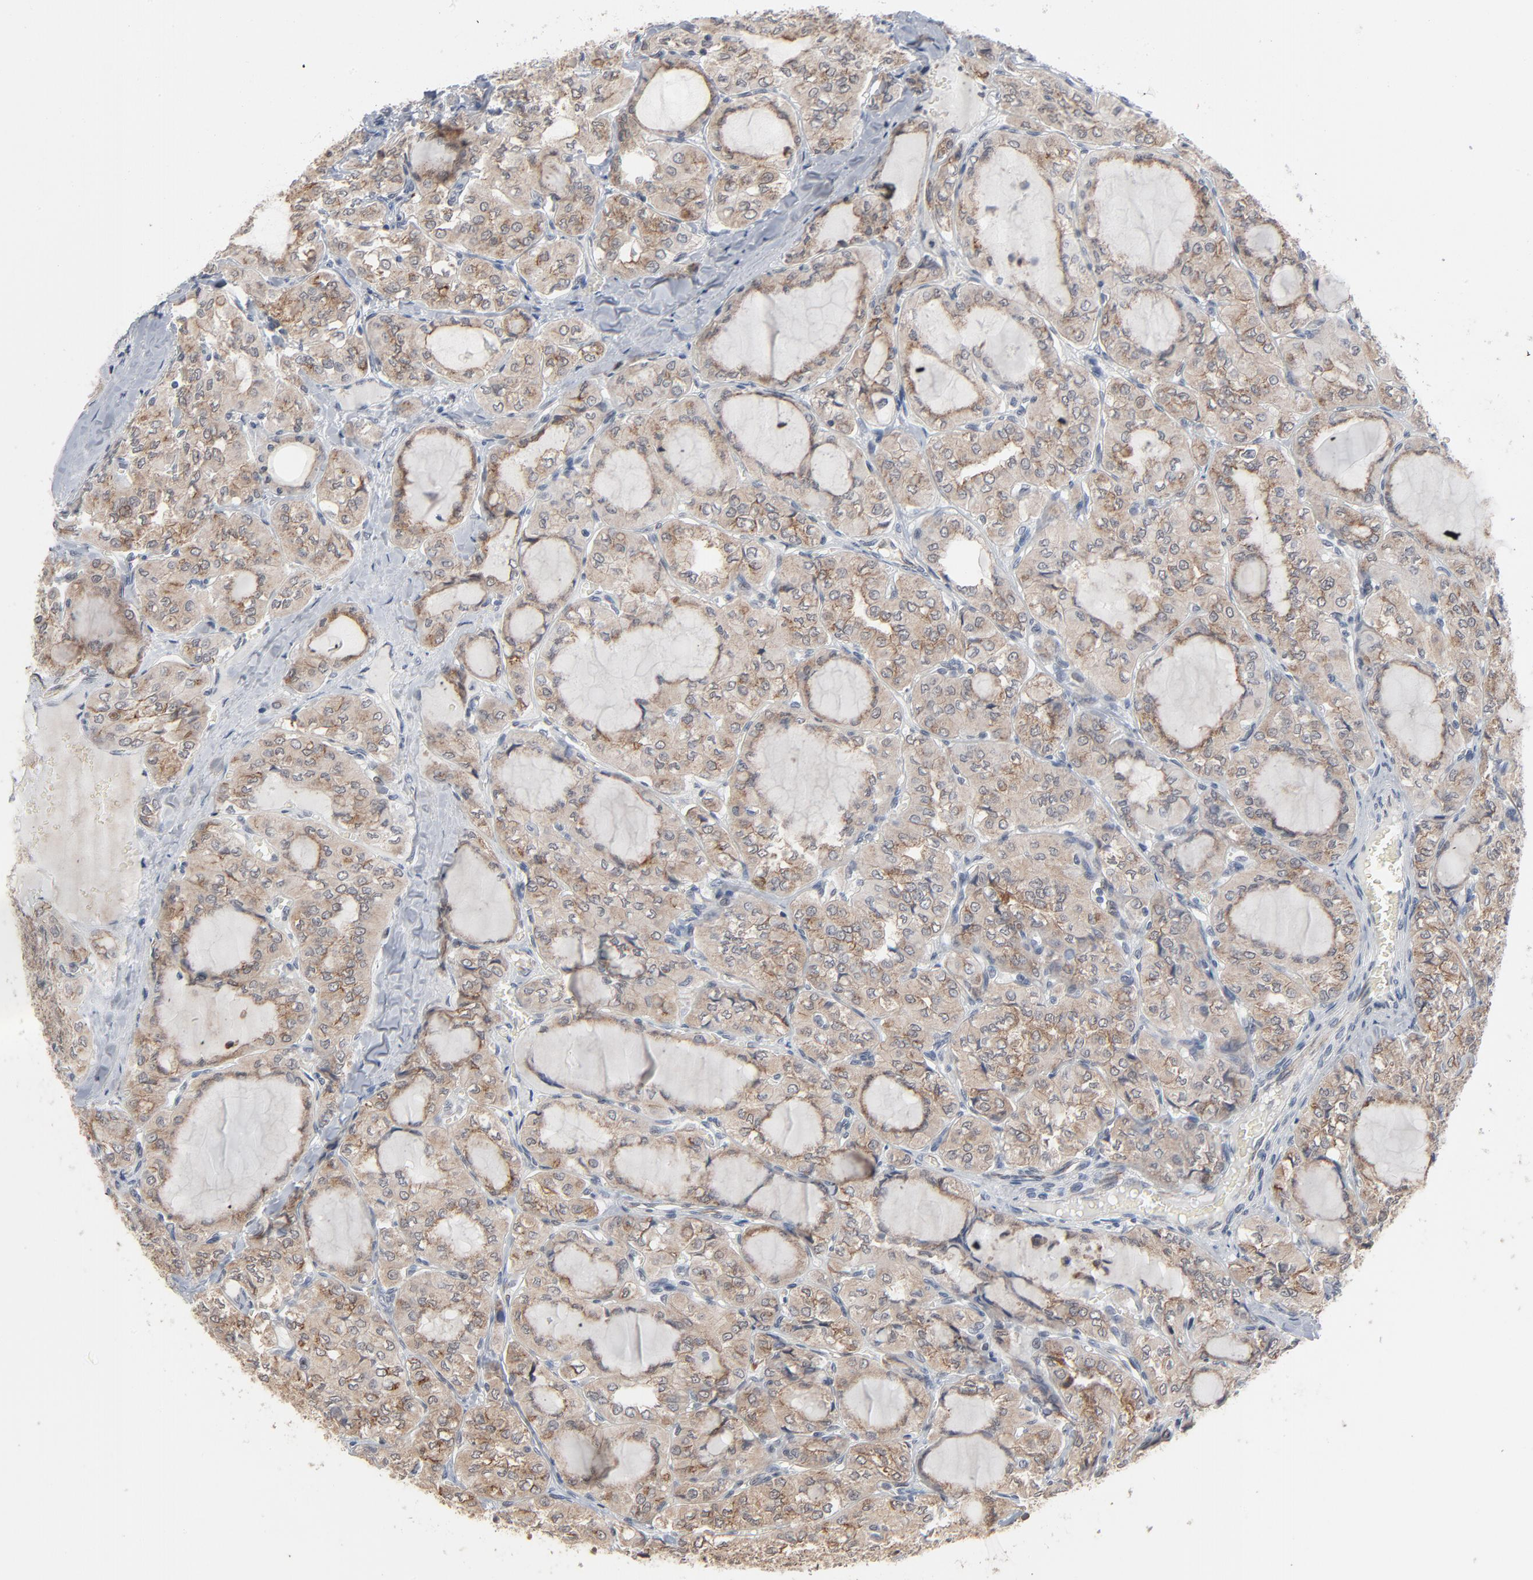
{"staining": {"intensity": "moderate", "quantity": ">75%", "location": "cytoplasmic/membranous"}, "tissue": "thyroid cancer", "cell_type": "Tumor cells", "image_type": "cancer", "snomed": [{"axis": "morphology", "description": "Papillary adenocarcinoma, NOS"}, {"axis": "topography", "description": "Thyroid gland"}], "caption": "This photomicrograph reveals immunohistochemistry (IHC) staining of papillary adenocarcinoma (thyroid), with medium moderate cytoplasmic/membranous positivity in approximately >75% of tumor cells.", "gene": "ITPR3", "patient": {"sex": "male", "age": 20}}